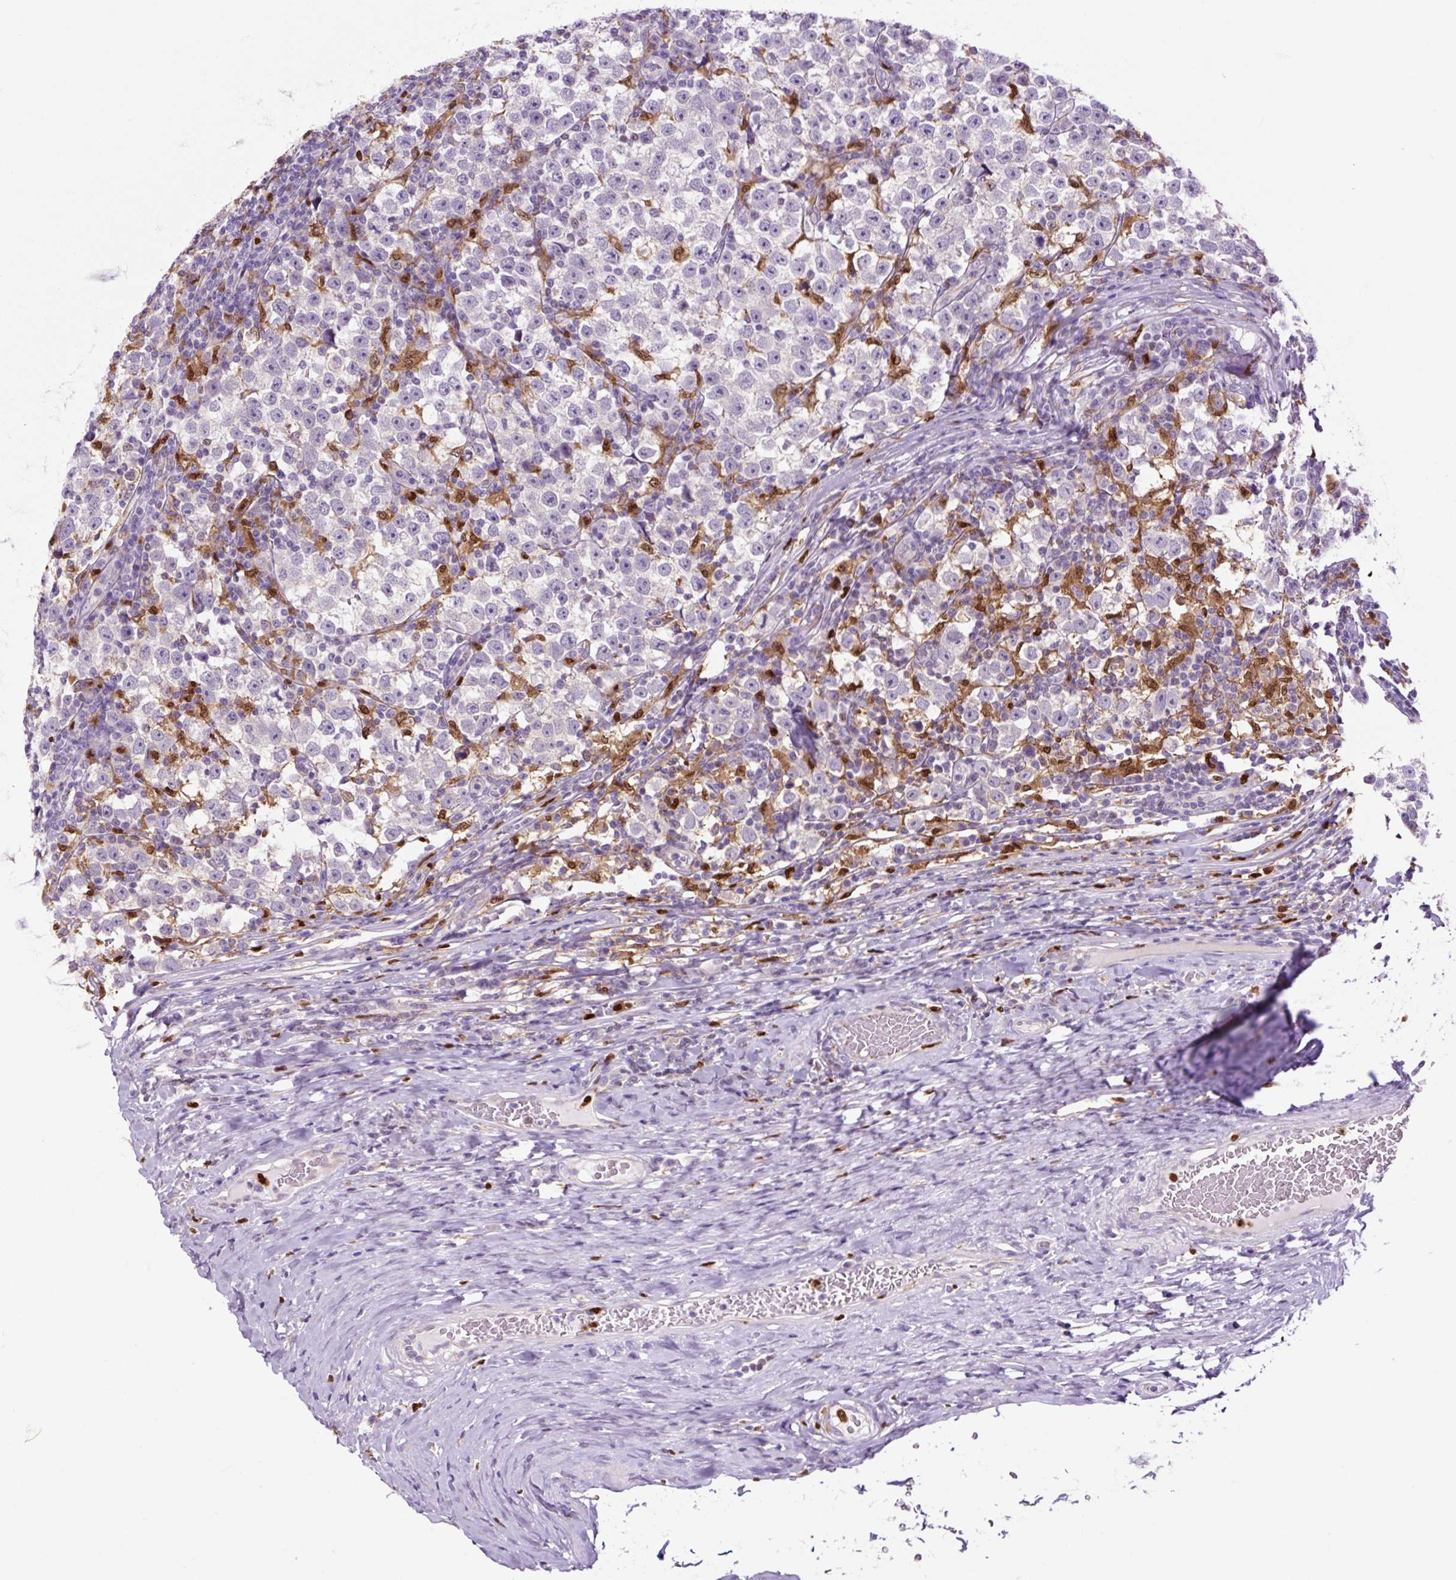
{"staining": {"intensity": "negative", "quantity": "none", "location": "none"}, "tissue": "testis cancer", "cell_type": "Tumor cells", "image_type": "cancer", "snomed": [{"axis": "morphology", "description": "Normal tissue, NOS"}, {"axis": "morphology", "description": "Seminoma, NOS"}, {"axis": "topography", "description": "Testis"}], "caption": "Immunohistochemistry (IHC) of human testis cancer (seminoma) demonstrates no staining in tumor cells.", "gene": "SPI1", "patient": {"sex": "male", "age": 43}}